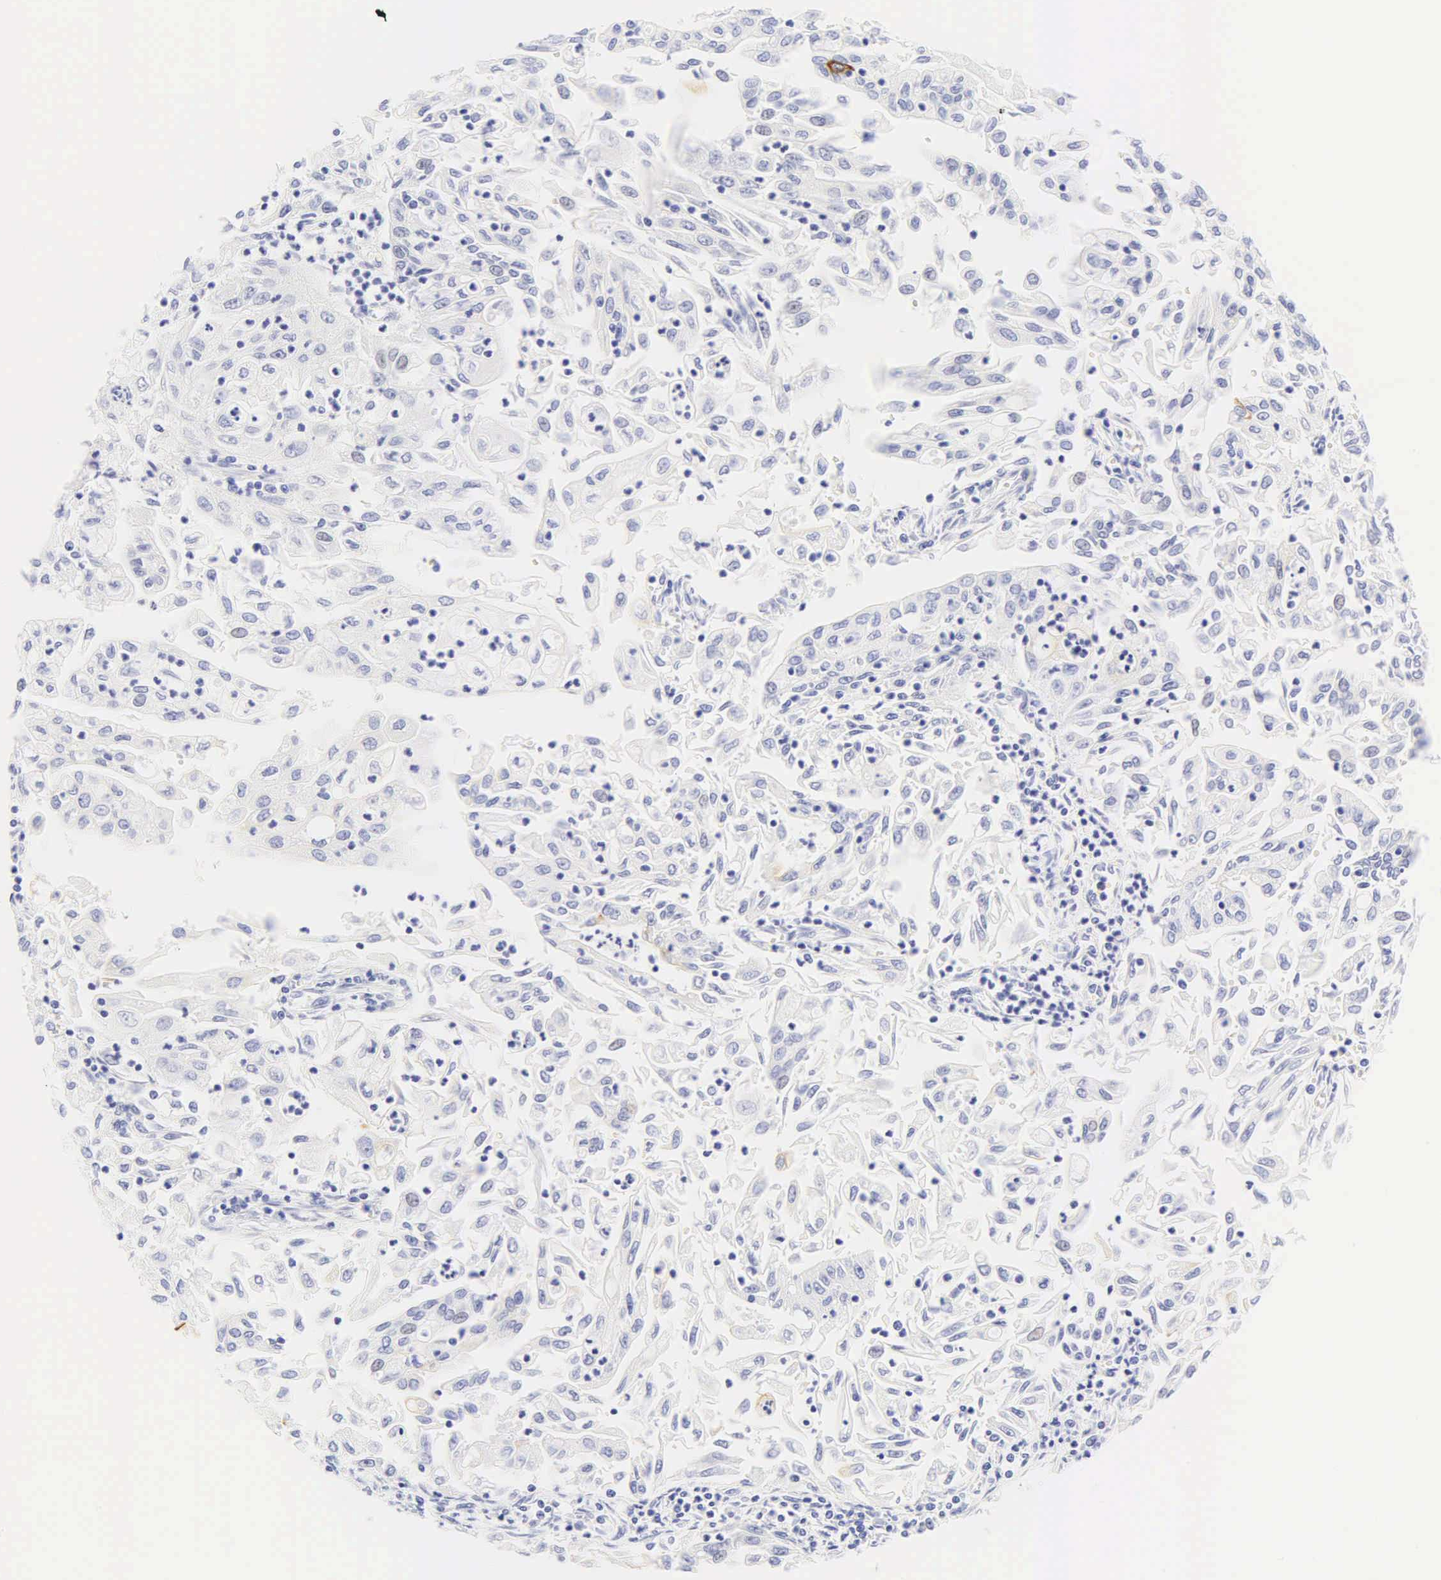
{"staining": {"intensity": "negative", "quantity": "none", "location": "none"}, "tissue": "endometrial cancer", "cell_type": "Tumor cells", "image_type": "cancer", "snomed": [{"axis": "morphology", "description": "Adenocarcinoma, NOS"}, {"axis": "topography", "description": "Endometrium"}], "caption": "Immunohistochemistry image of endometrial adenocarcinoma stained for a protein (brown), which demonstrates no expression in tumor cells.", "gene": "KRT20", "patient": {"sex": "female", "age": 75}}